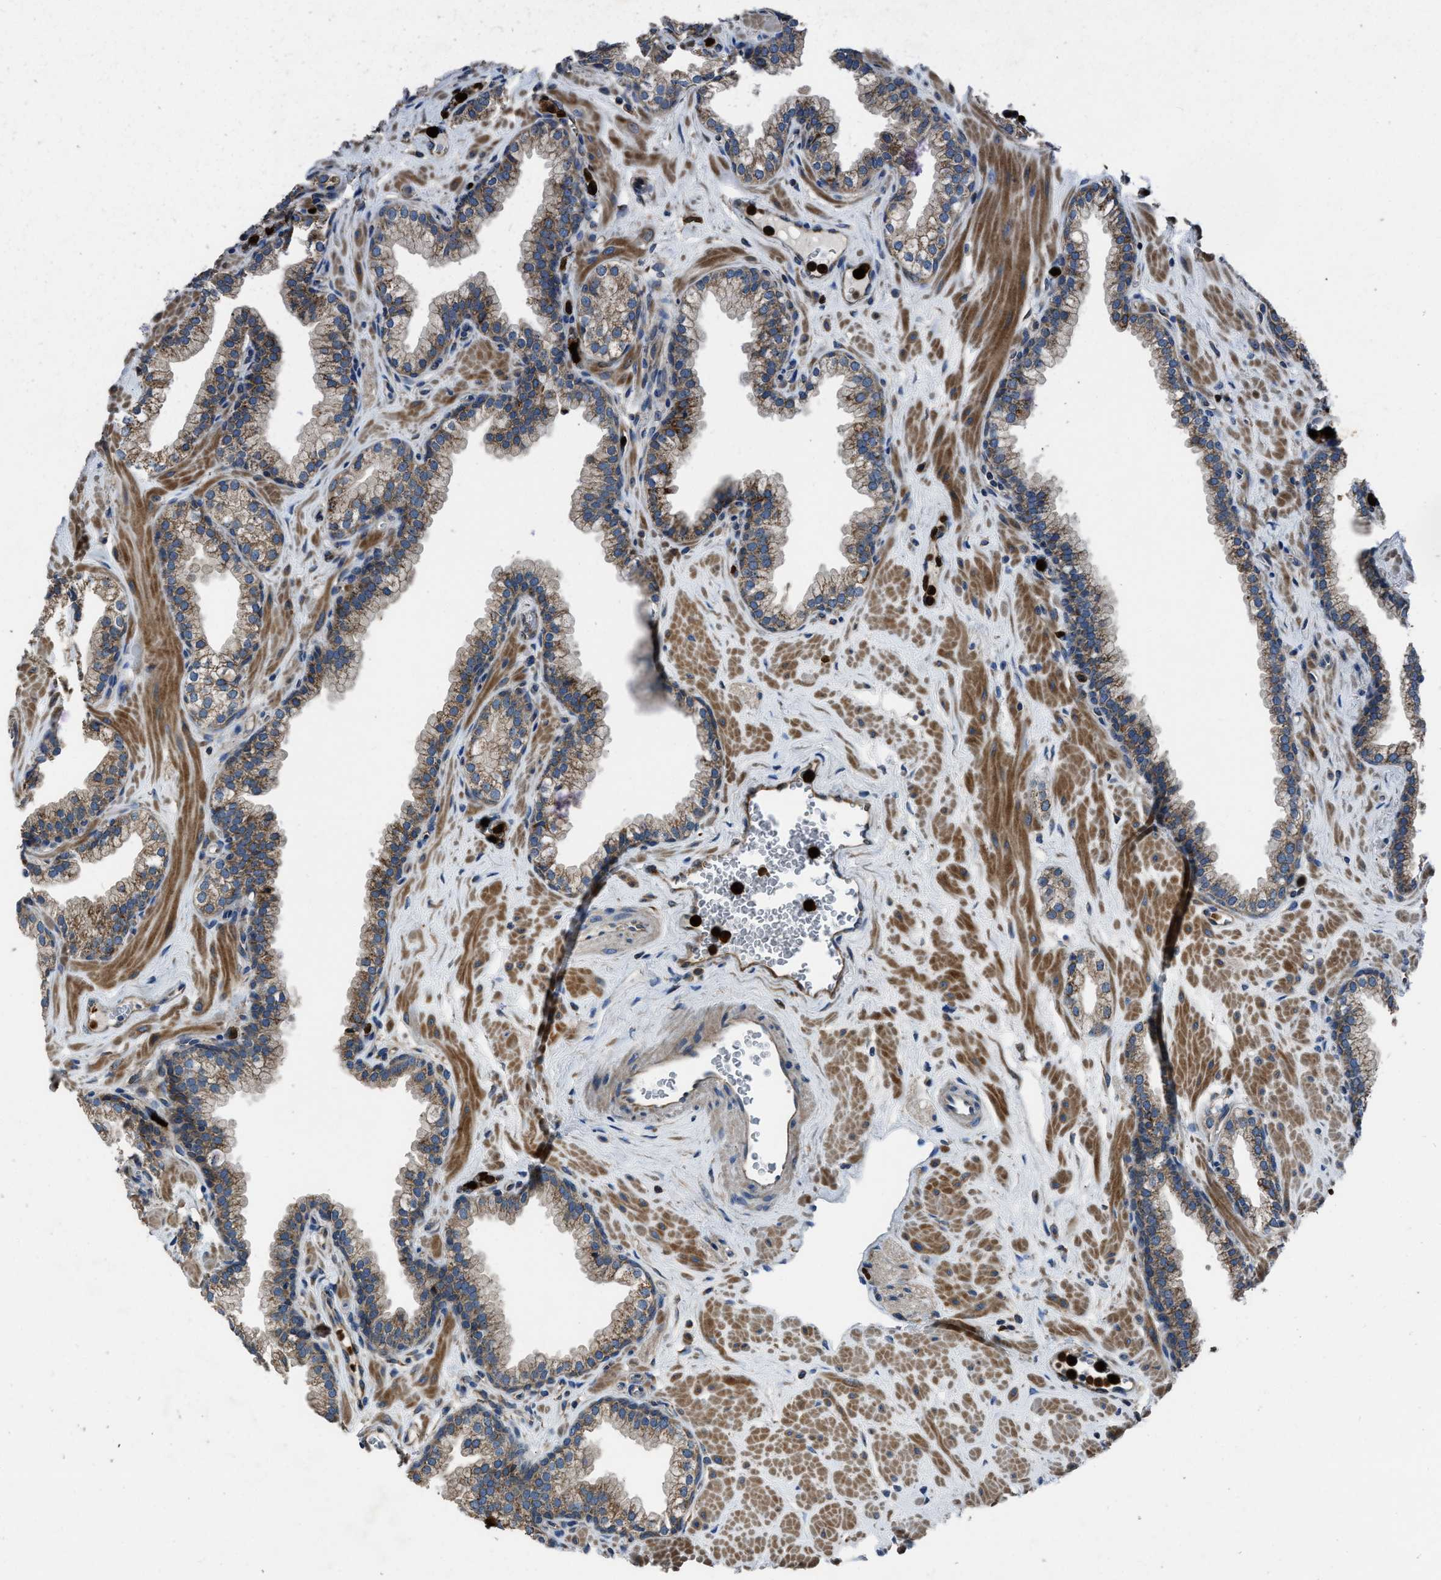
{"staining": {"intensity": "moderate", "quantity": "25%-75%", "location": "cytoplasmic/membranous"}, "tissue": "prostate", "cell_type": "Glandular cells", "image_type": "normal", "snomed": [{"axis": "morphology", "description": "Normal tissue, NOS"}, {"axis": "morphology", "description": "Urothelial carcinoma, Low grade"}, {"axis": "topography", "description": "Urinary bladder"}, {"axis": "topography", "description": "Prostate"}], "caption": "Glandular cells demonstrate moderate cytoplasmic/membranous expression in about 25%-75% of cells in benign prostate. (DAB (3,3'-diaminobenzidine) IHC, brown staining for protein, blue staining for nuclei).", "gene": "ANGPT1", "patient": {"sex": "male", "age": 60}}